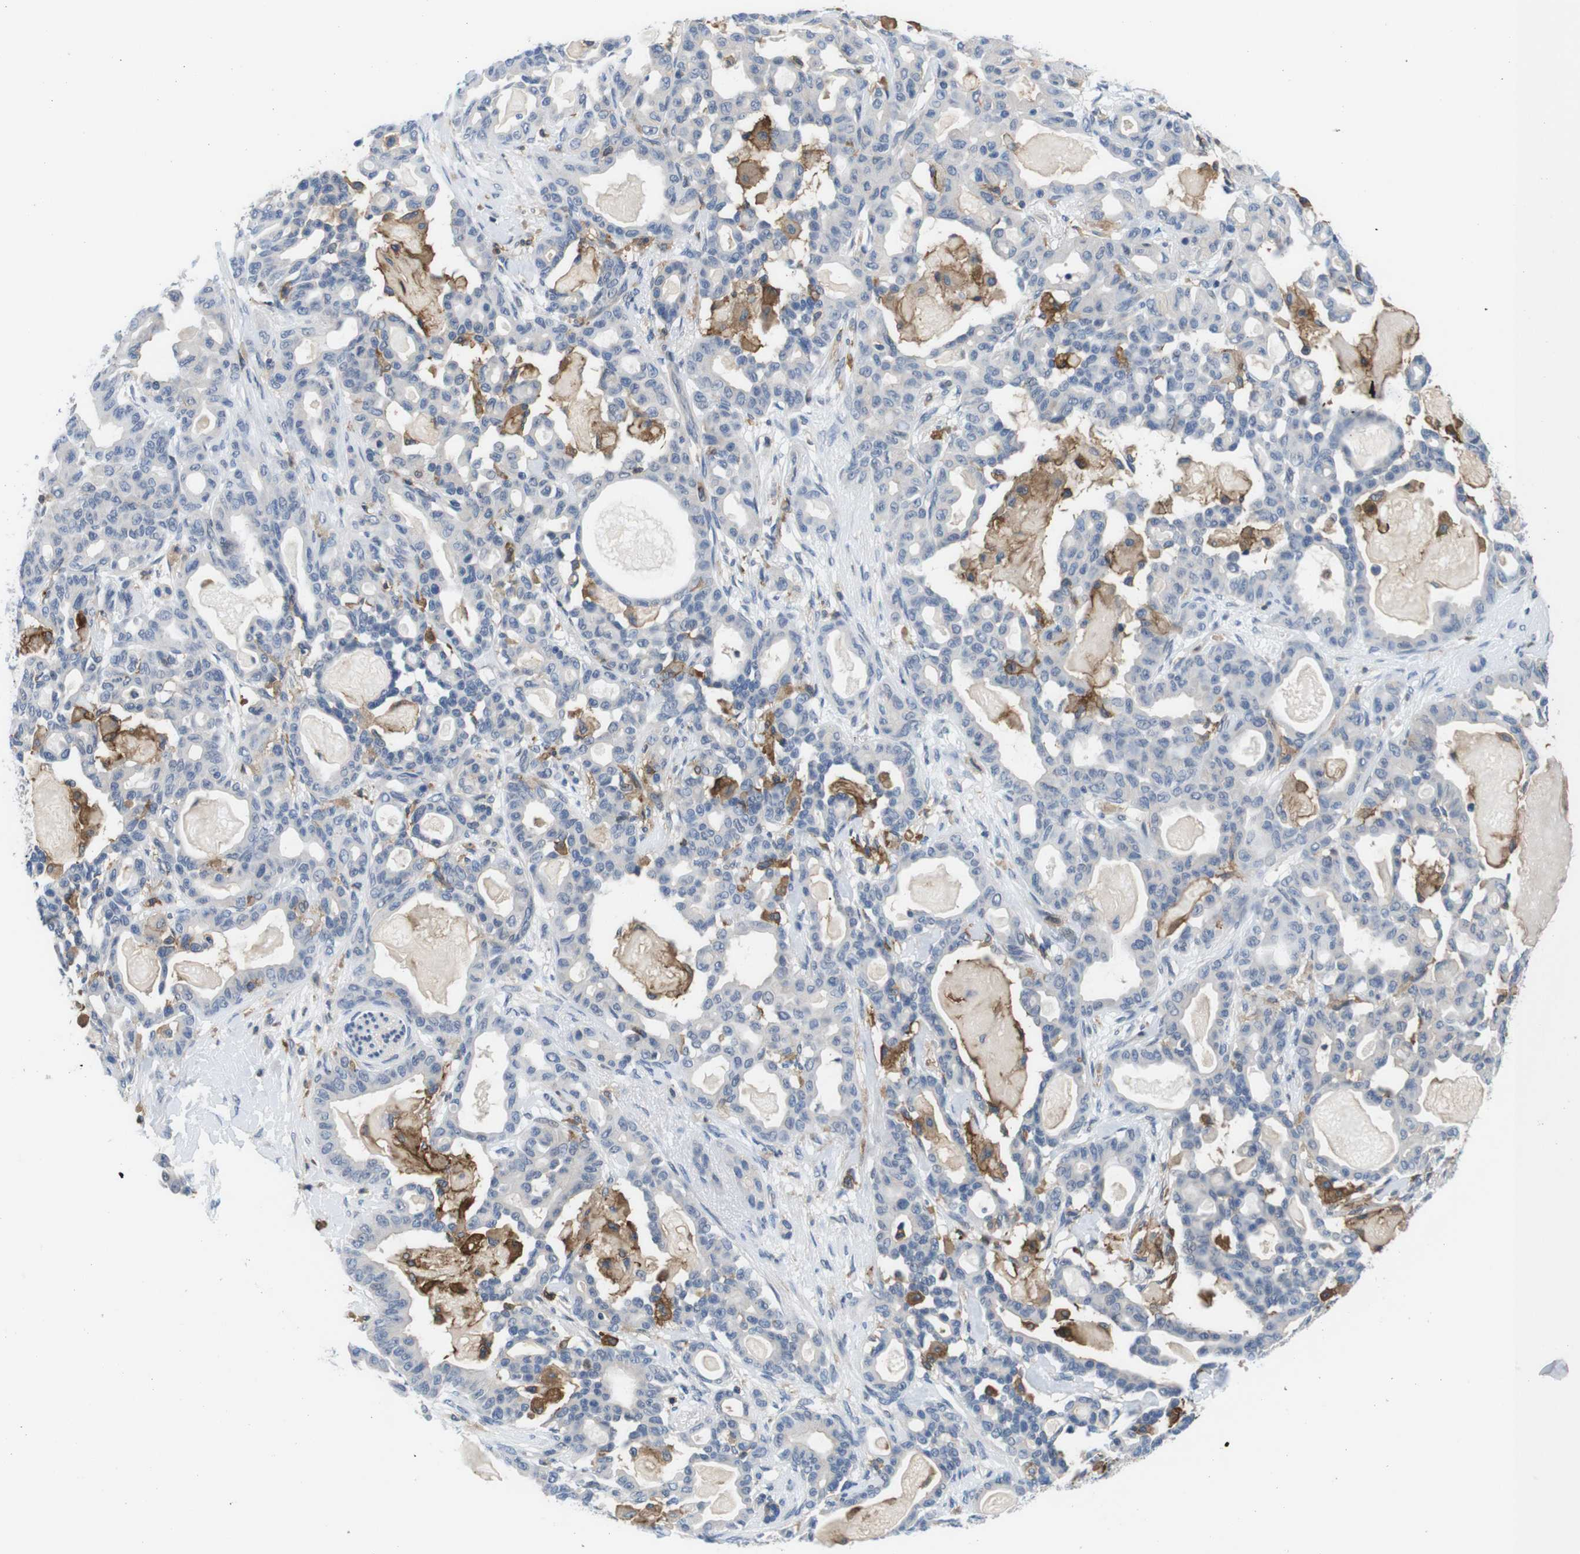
{"staining": {"intensity": "negative", "quantity": "none", "location": "none"}, "tissue": "pancreatic cancer", "cell_type": "Tumor cells", "image_type": "cancer", "snomed": [{"axis": "morphology", "description": "Adenocarcinoma, NOS"}, {"axis": "topography", "description": "Pancreas"}], "caption": "IHC of human pancreatic adenocarcinoma shows no positivity in tumor cells.", "gene": "CD300C", "patient": {"sex": "male", "age": 63}}